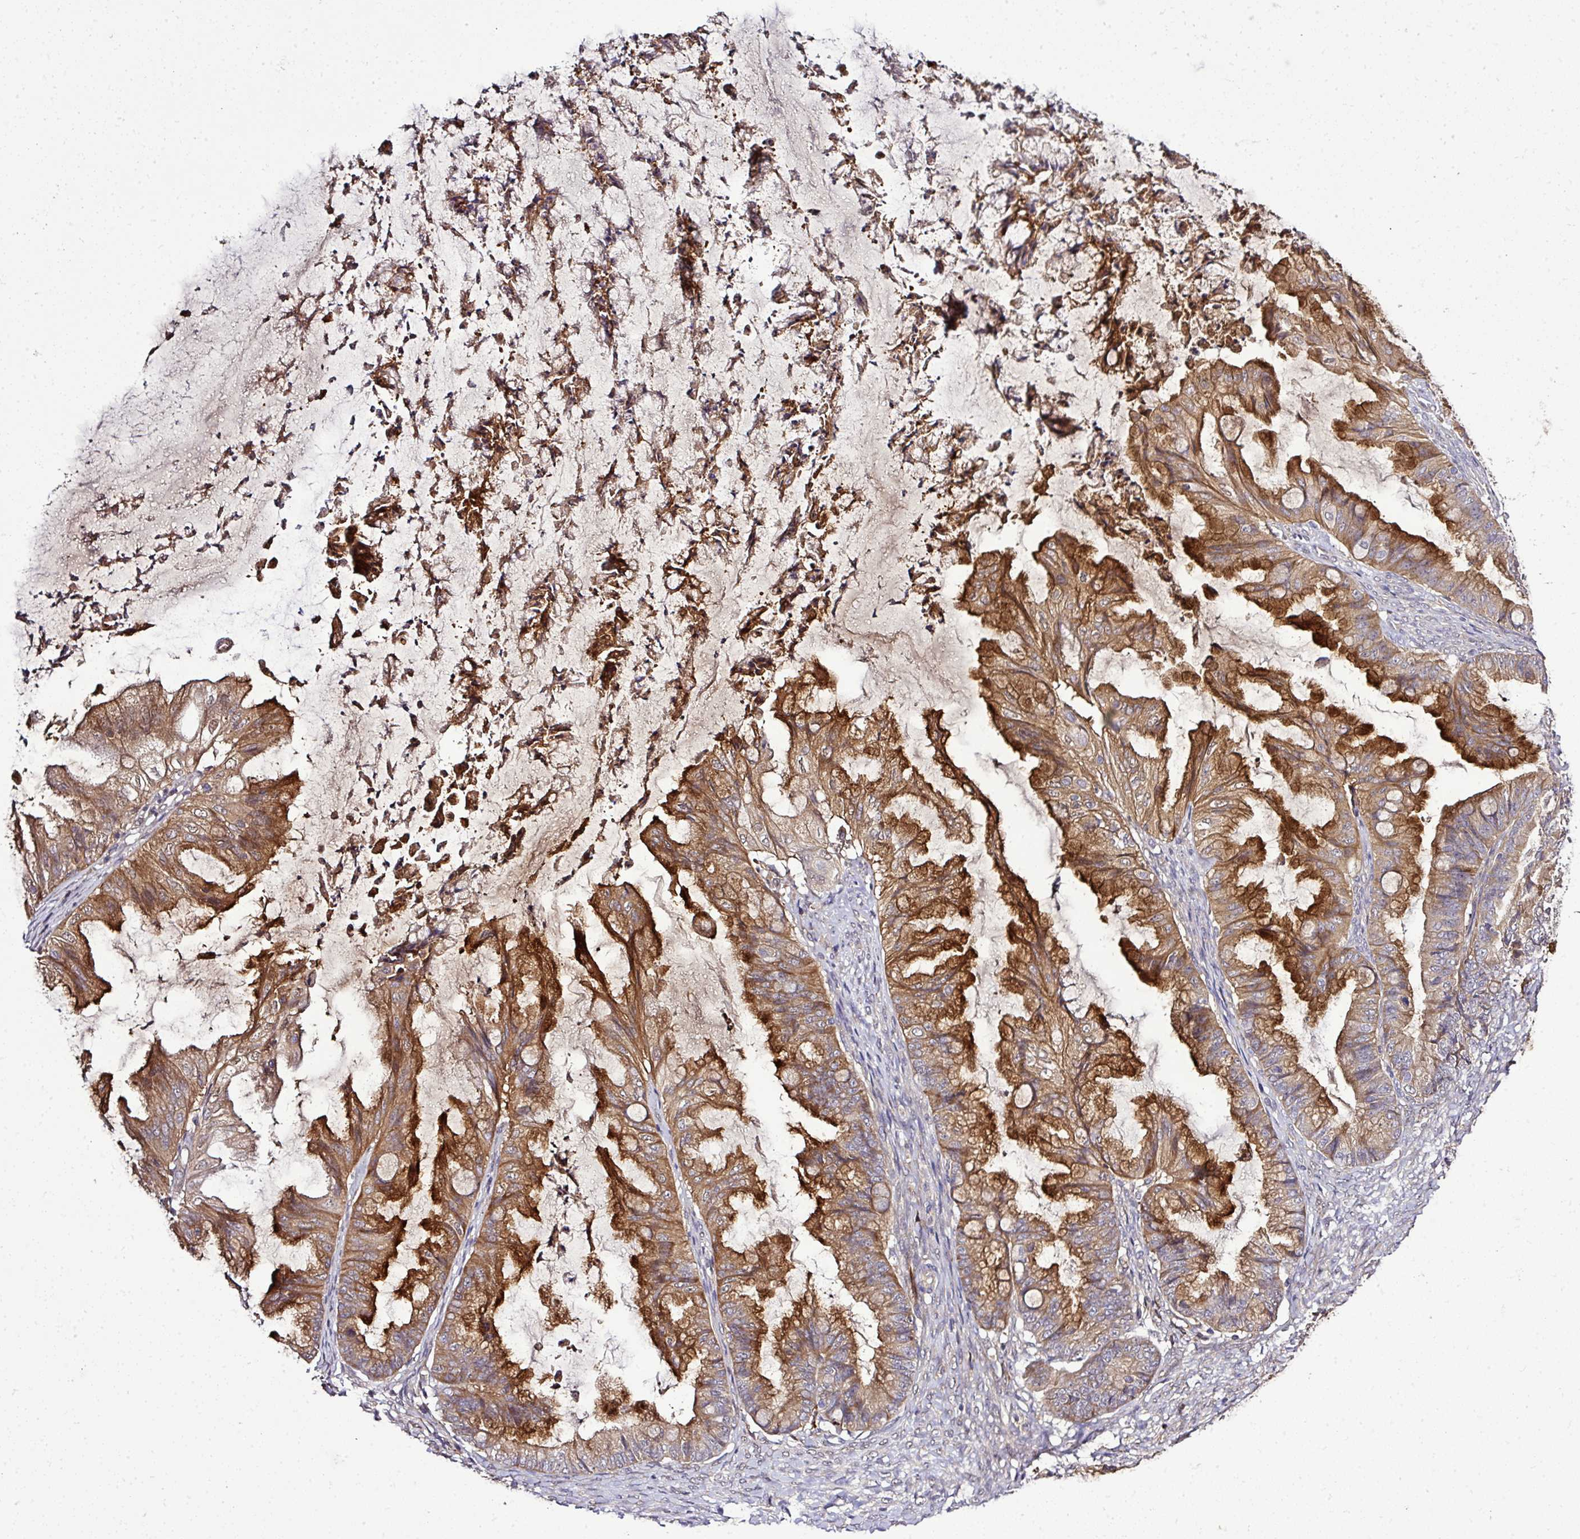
{"staining": {"intensity": "moderate", "quantity": ">75%", "location": "cytoplasmic/membranous"}, "tissue": "ovarian cancer", "cell_type": "Tumor cells", "image_type": "cancer", "snomed": [{"axis": "morphology", "description": "Cystadenocarcinoma, mucinous, NOS"}, {"axis": "topography", "description": "Ovary"}], "caption": "Immunohistochemistry (IHC) (DAB) staining of ovarian cancer shows moderate cytoplasmic/membranous protein staining in about >75% of tumor cells. The staining was performed using DAB to visualize the protein expression in brown, while the nuclei were stained in blue with hematoxylin (Magnification: 20x).", "gene": "TMEM107", "patient": {"sex": "female", "age": 35}}